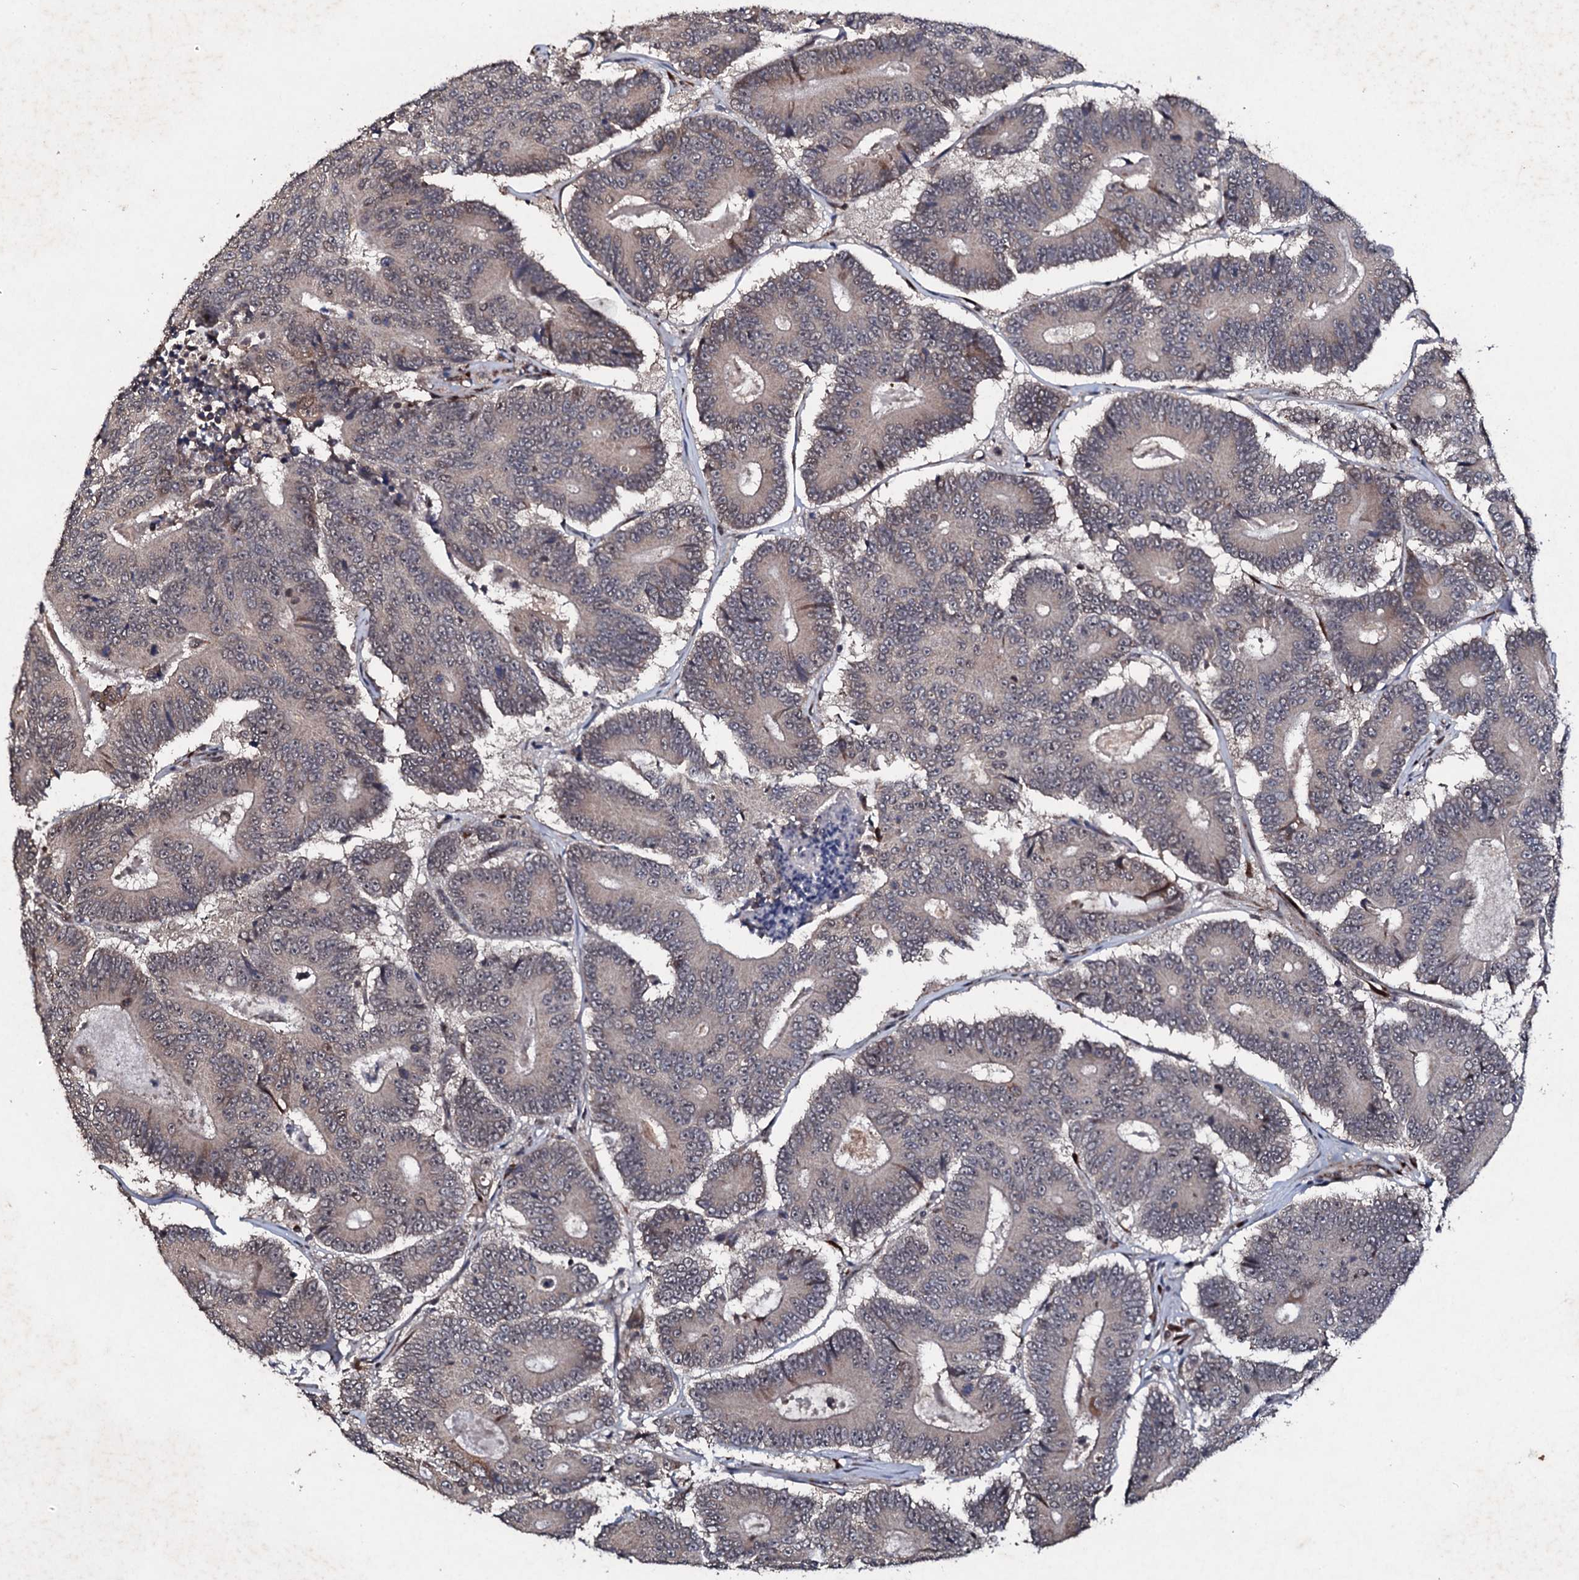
{"staining": {"intensity": "weak", "quantity": "<25%", "location": "cytoplasmic/membranous"}, "tissue": "colorectal cancer", "cell_type": "Tumor cells", "image_type": "cancer", "snomed": [{"axis": "morphology", "description": "Adenocarcinoma, NOS"}, {"axis": "topography", "description": "Colon"}], "caption": "Tumor cells show no significant protein positivity in colorectal cancer.", "gene": "FAM111A", "patient": {"sex": "male", "age": 83}}